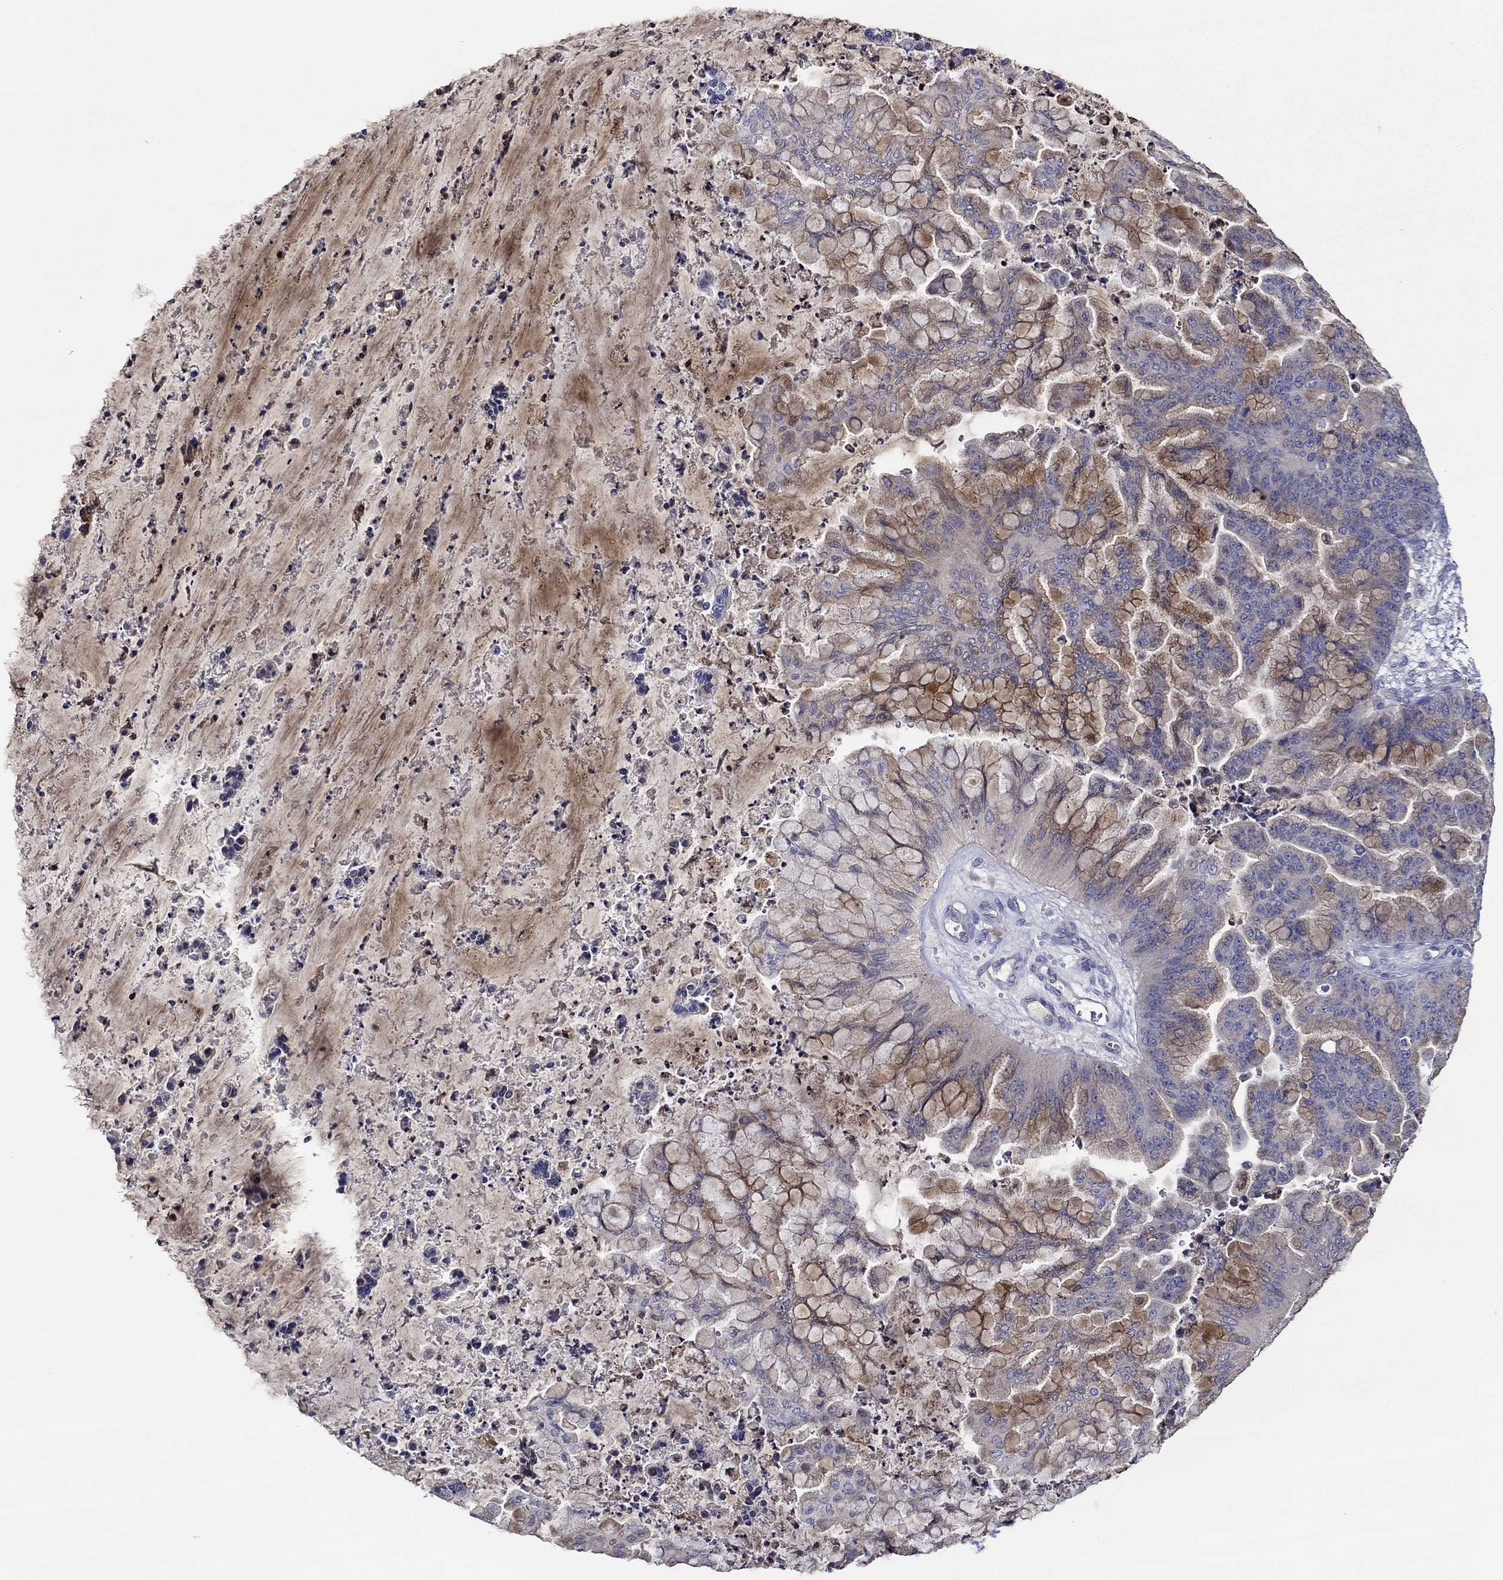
{"staining": {"intensity": "weak", "quantity": "25%-75%", "location": "cytoplasmic/membranous"}, "tissue": "ovarian cancer", "cell_type": "Tumor cells", "image_type": "cancer", "snomed": [{"axis": "morphology", "description": "Cystadenocarcinoma, mucinous, NOS"}, {"axis": "topography", "description": "Ovary"}], "caption": "Ovarian mucinous cystadenocarcinoma stained for a protein (brown) exhibits weak cytoplasmic/membranous positive expression in about 25%-75% of tumor cells.", "gene": "CHIT1", "patient": {"sex": "female", "age": 67}}